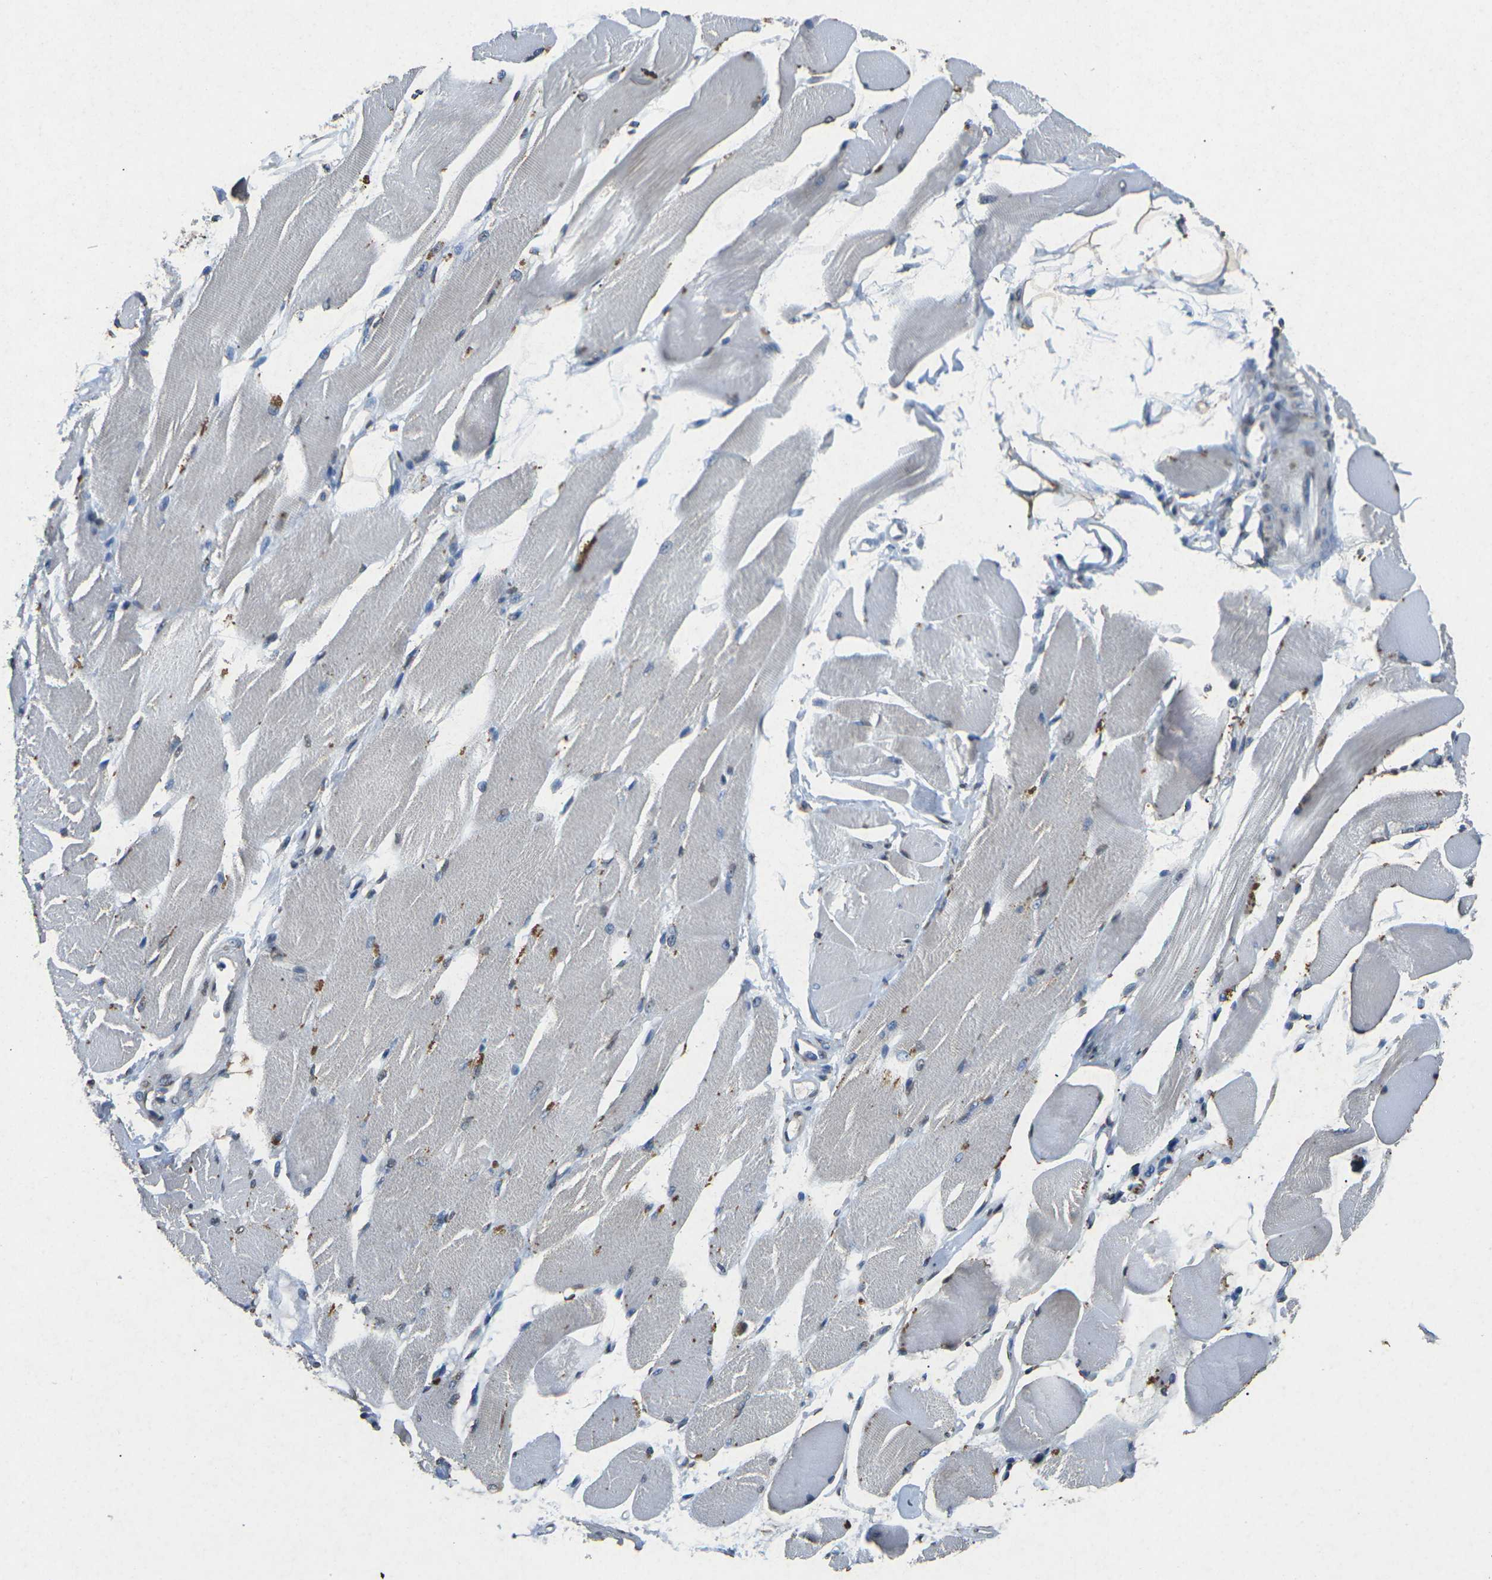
{"staining": {"intensity": "weak", "quantity": "<25%", "location": "cytoplasmic/membranous"}, "tissue": "skeletal muscle", "cell_type": "Myocytes", "image_type": "normal", "snomed": [{"axis": "morphology", "description": "Normal tissue, NOS"}, {"axis": "topography", "description": "Skeletal muscle"}, {"axis": "topography", "description": "Peripheral nerve tissue"}], "caption": "Image shows no protein expression in myocytes of normal skeletal muscle.", "gene": "SCNN1B", "patient": {"sex": "female", "age": 84}}